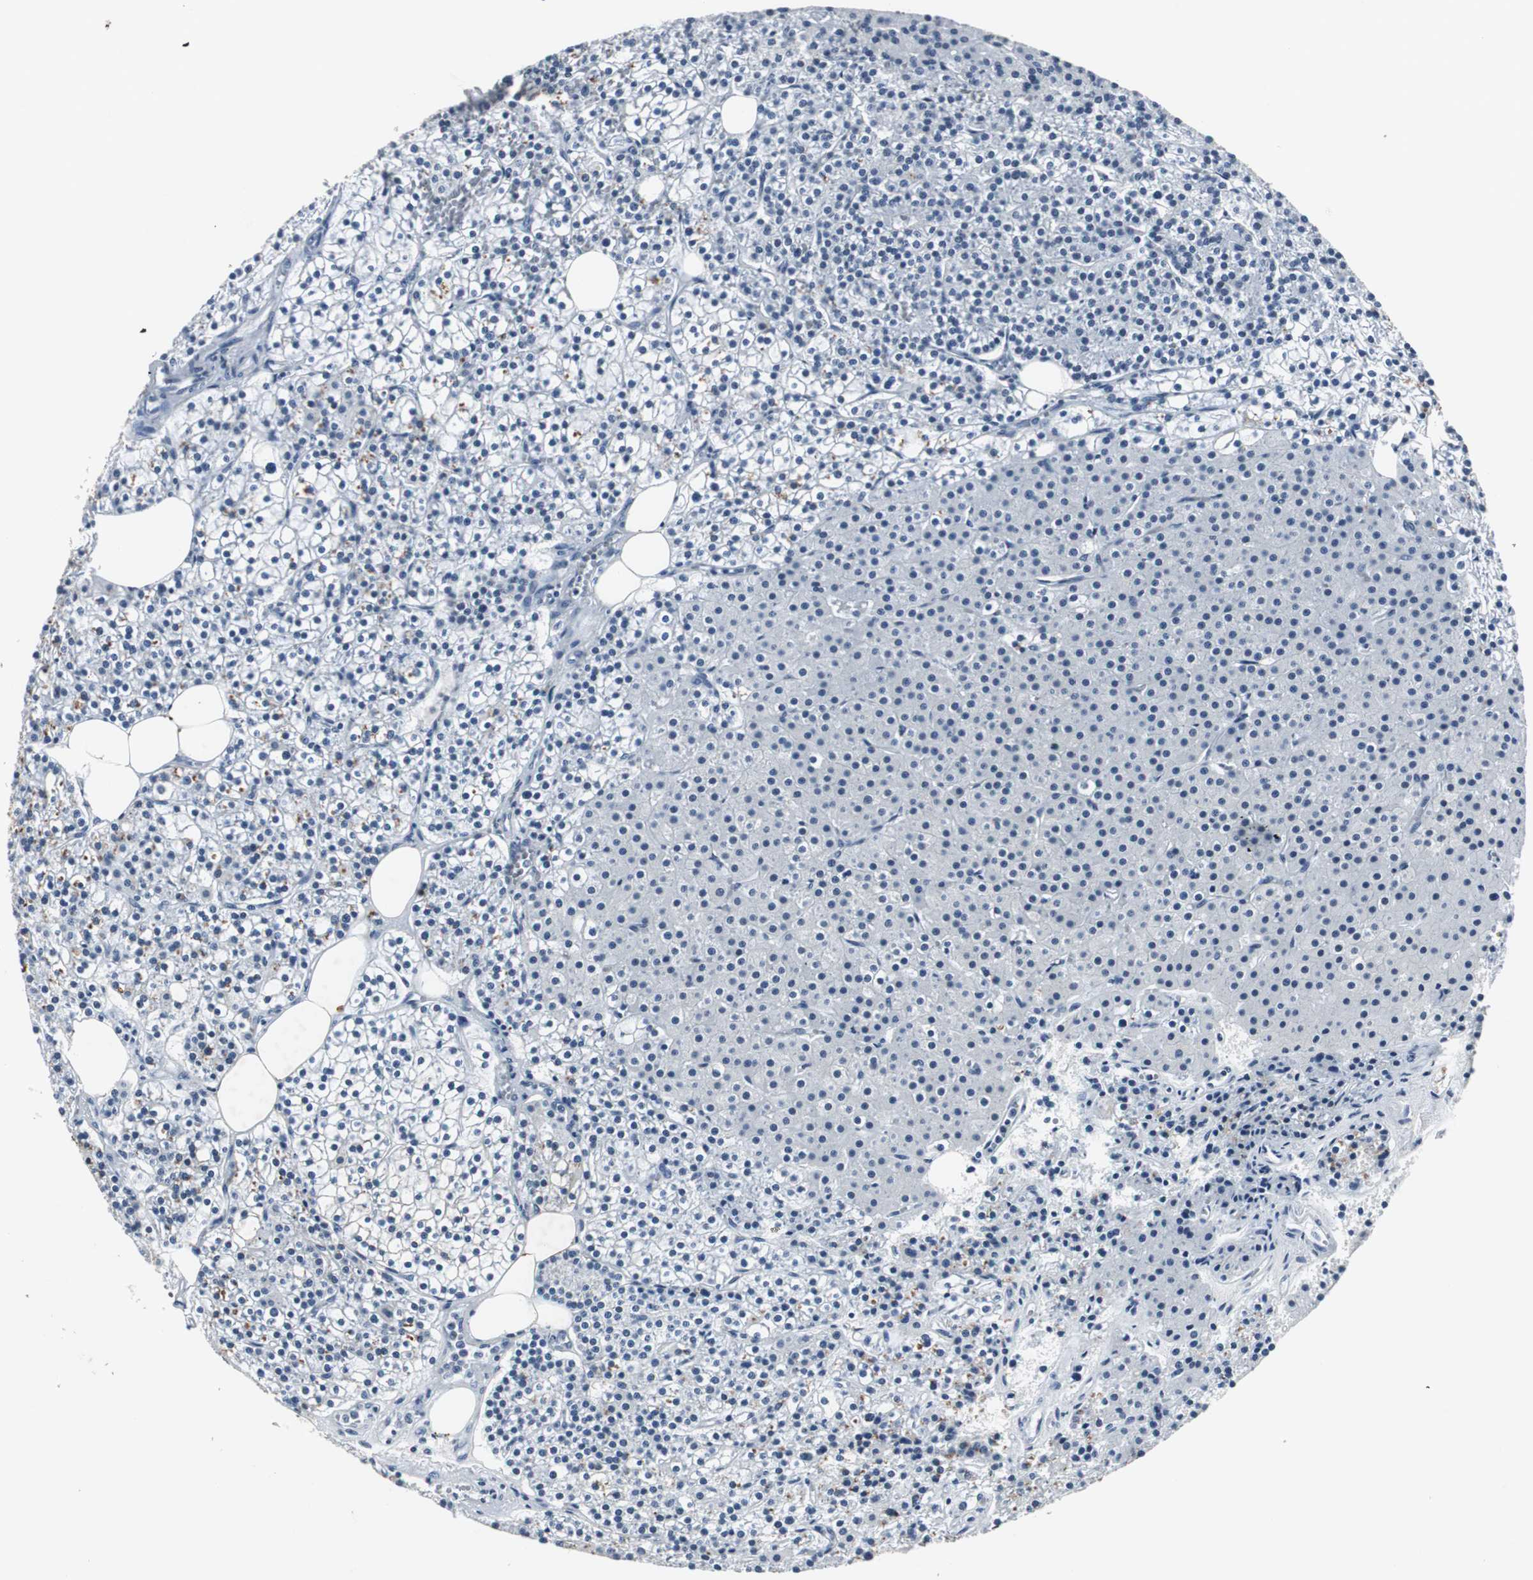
{"staining": {"intensity": "negative", "quantity": "none", "location": "none"}, "tissue": "parathyroid gland", "cell_type": "Glandular cells", "image_type": "normal", "snomed": [{"axis": "morphology", "description": "Normal tissue, NOS"}, {"axis": "topography", "description": "Parathyroid gland"}], "caption": "Immunohistochemistry histopathology image of benign parathyroid gland stained for a protein (brown), which demonstrates no positivity in glandular cells.", "gene": "RAD9A", "patient": {"sex": "female", "age": 63}}